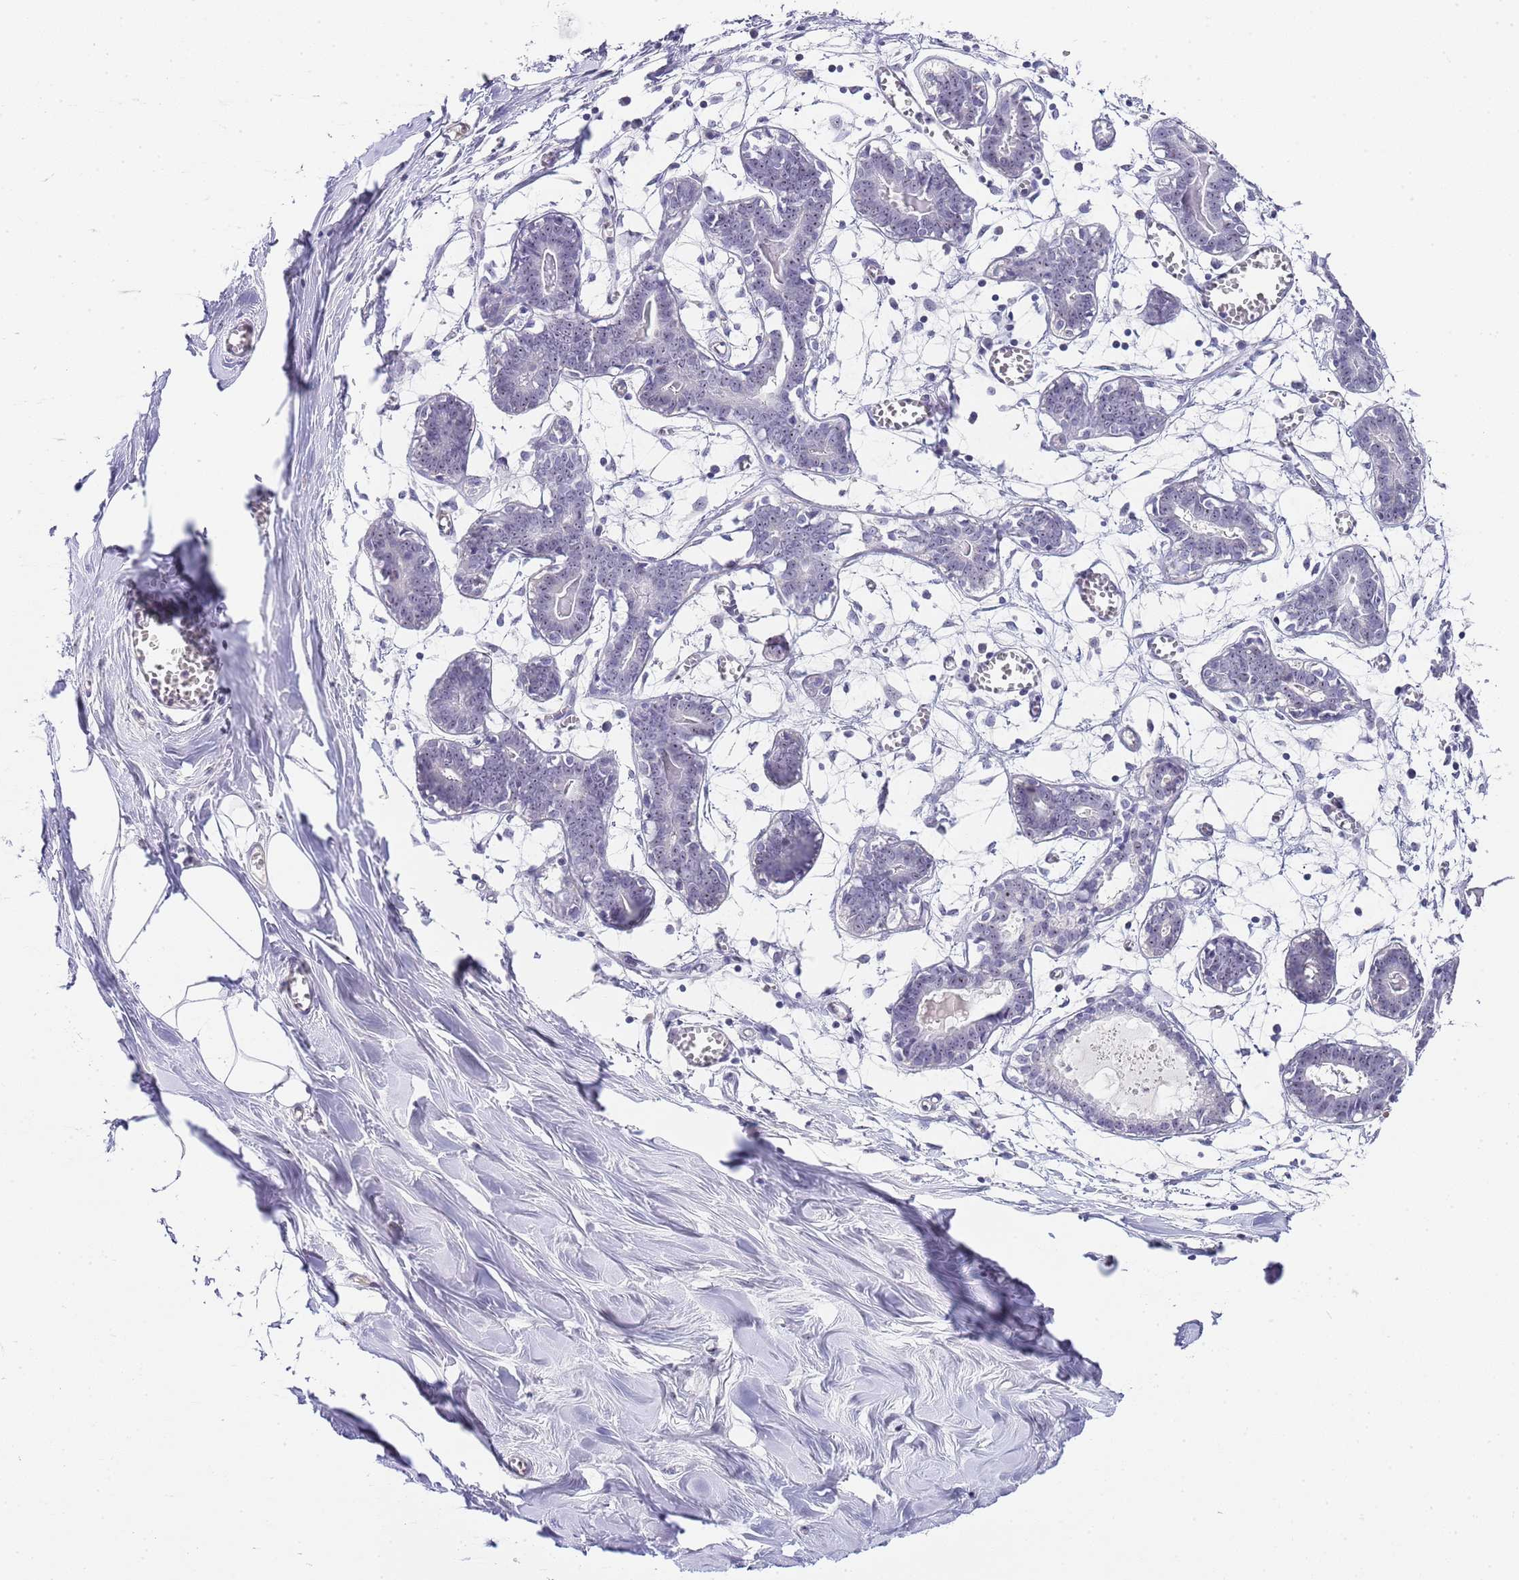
{"staining": {"intensity": "negative", "quantity": "none", "location": "none"}, "tissue": "breast", "cell_type": "Adipocytes", "image_type": "normal", "snomed": [{"axis": "morphology", "description": "Normal tissue, NOS"}, {"axis": "topography", "description": "Breast"}], "caption": "Protein analysis of benign breast exhibits no significant expression in adipocytes. (DAB (3,3'-diaminobenzidine) immunohistochemistry, high magnification).", "gene": "NOP56", "patient": {"sex": "female", "age": 27}}